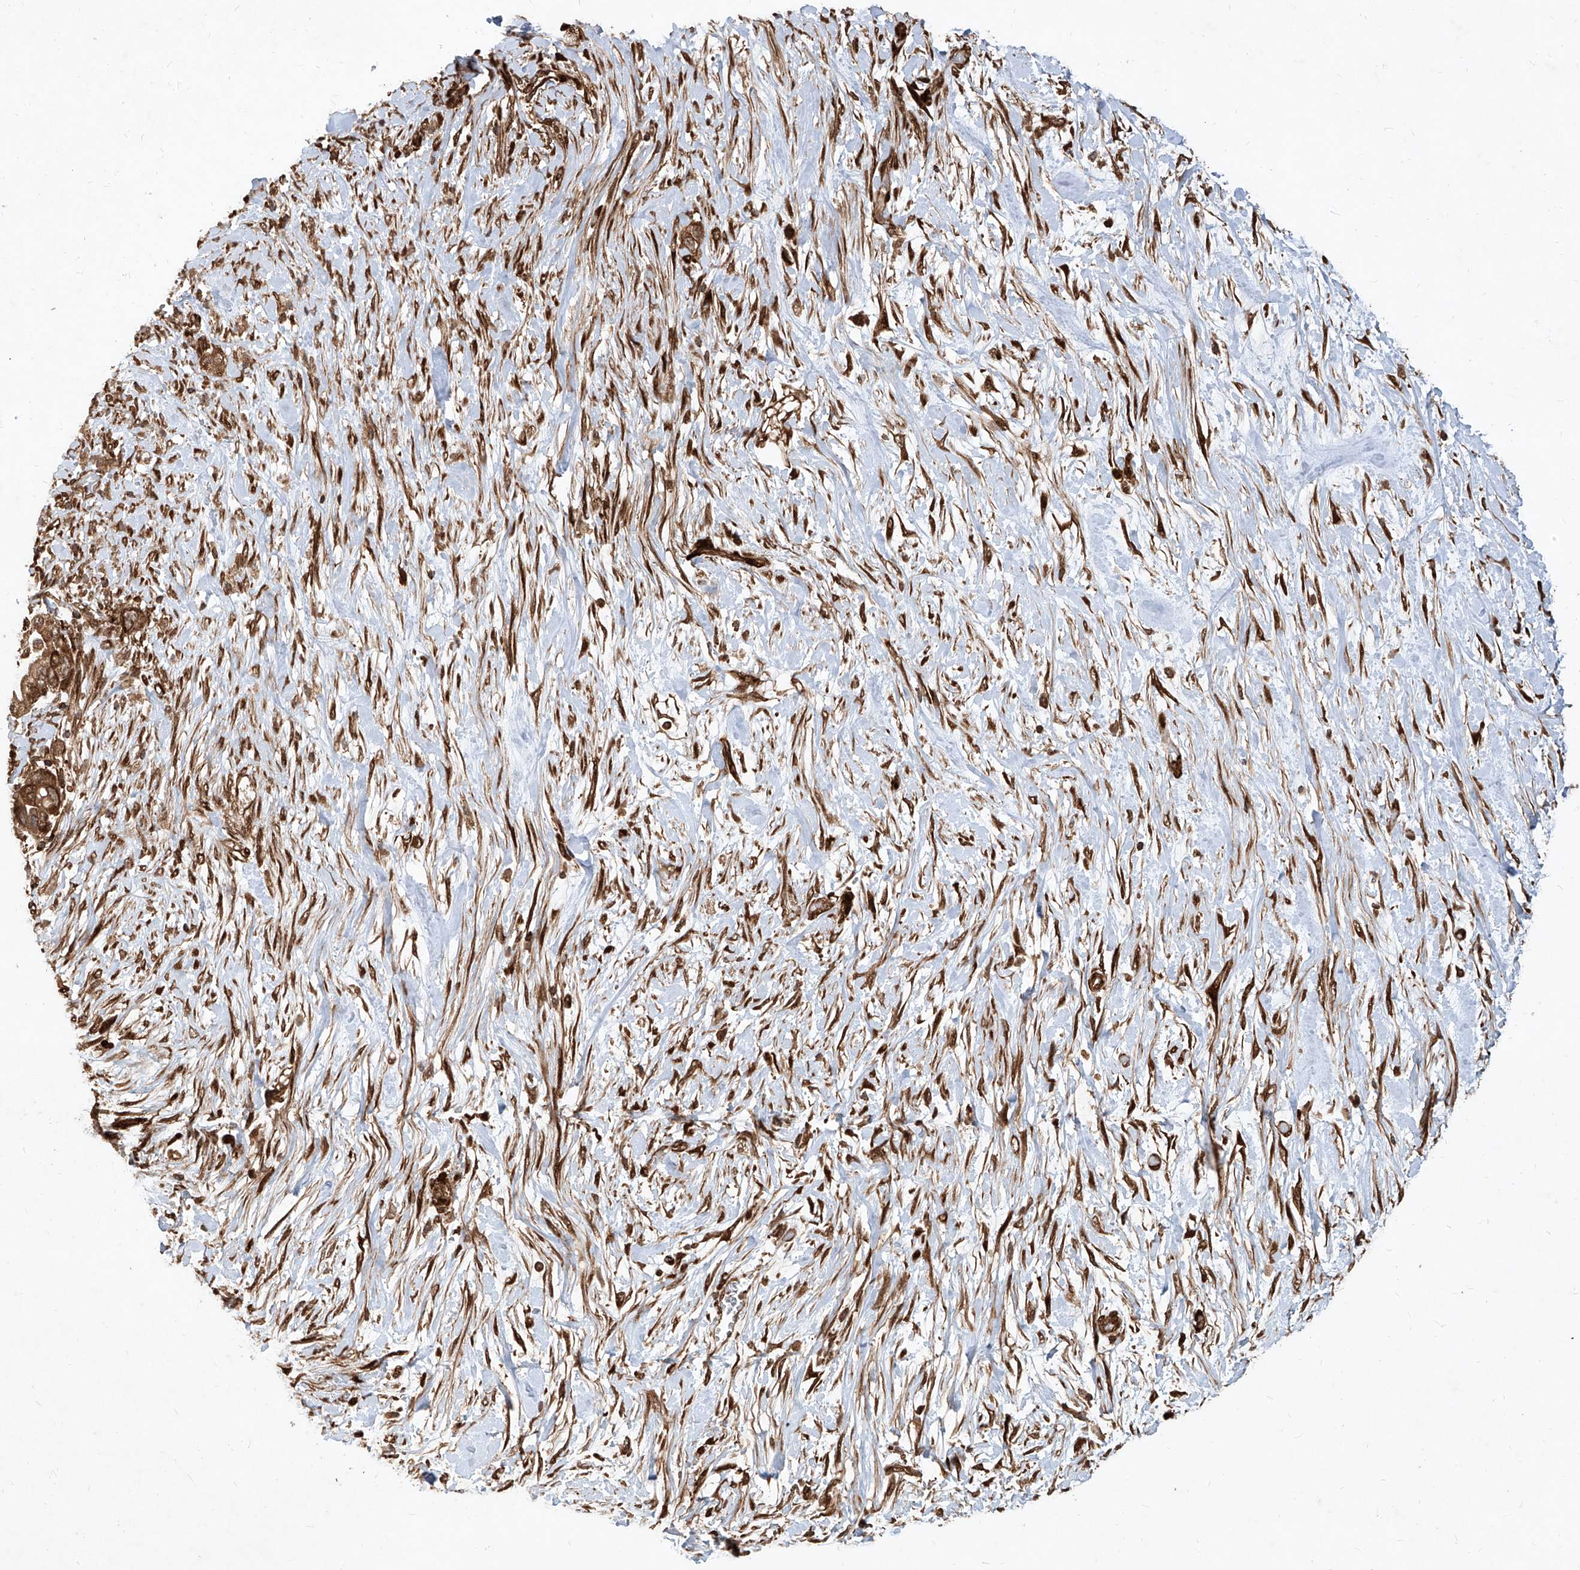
{"staining": {"intensity": "moderate", "quantity": ">75%", "location": "cytoplasmic/membranous,nuclear"}, "tissue": "pancreatic cancer", "cell_type": "Tumor cells", "image_type": "cancer", "snomed": [{"axis": "morphology", "description": "Adenocarcinoma, NOS"}, {"axis": "topography", "description": "Pancreas"}], "caption": "This is an image of immunohistochemistry staining of pancreatic adenocarcinoma, which shows moderate positivity in the cytoplasmic/membranous and nuclear of tumor cells.", "gene": "MAGED2", "patient": {"sex": "male", "age": 68}}